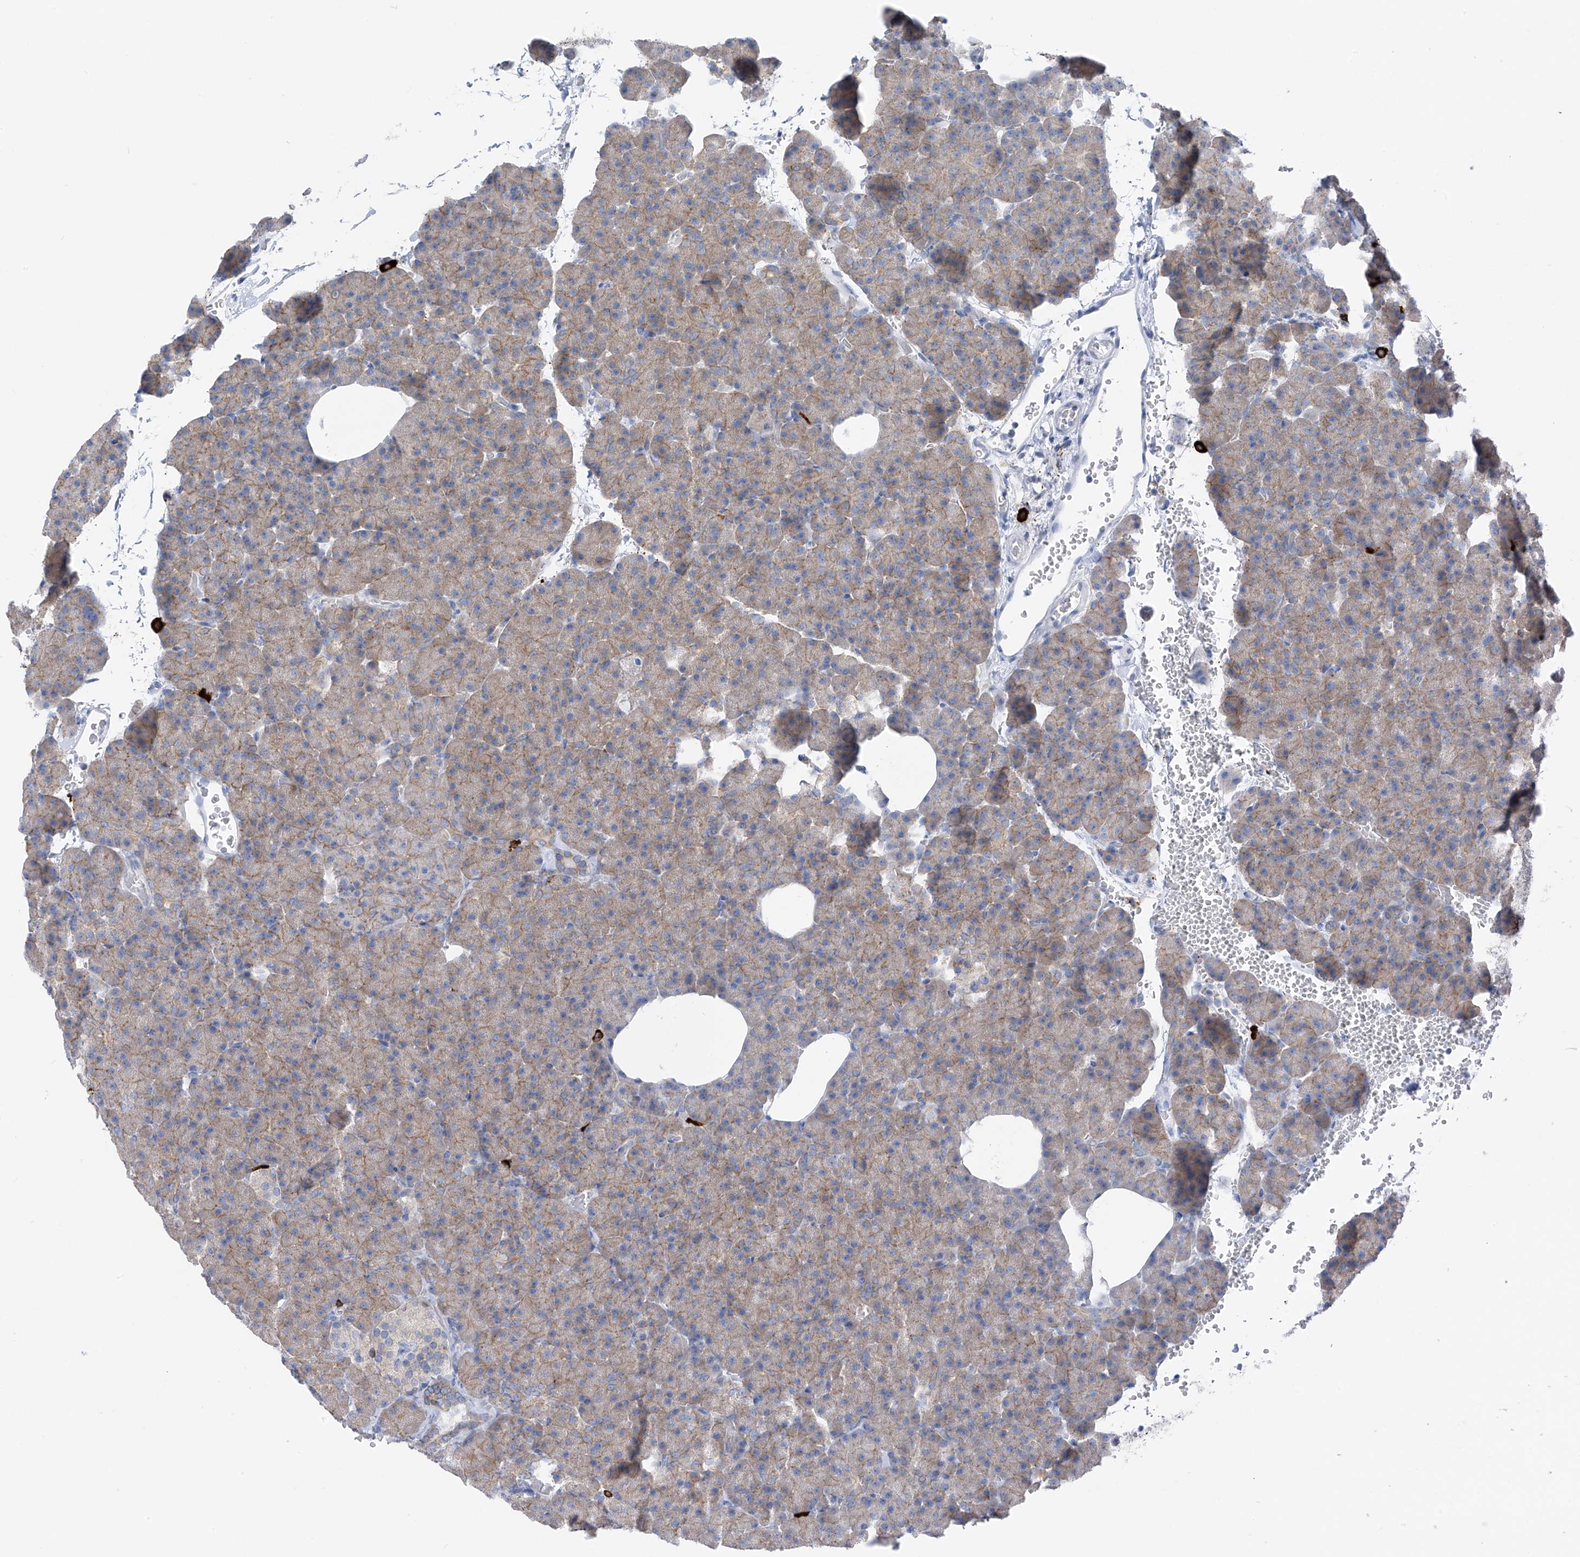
{"staining": {"intensity": "weak", "quantity": ">75%", "location": "cytoplasmic/membranous"}, "tissue": "pancreas", "cell_type": "Exocrine glandular cells", "image_type": "normal", "snomed": [{"axis": "morphology", "description": "Normal tissue, NOS"}, {"axis": "morphology", "description": "Carcinoid, malignant, NOS"}, {"axis": "topography", "description": "Pancreas"}], "caption": "About >75% of exocrine glandular cells in normal human pancreas demonstrate weak cytoplasmic/membranous protein expression as visualized by brown immunohistochemical staining.", "gene": "POMGNT2", "patient": {"sex": "female", "age": 35}}